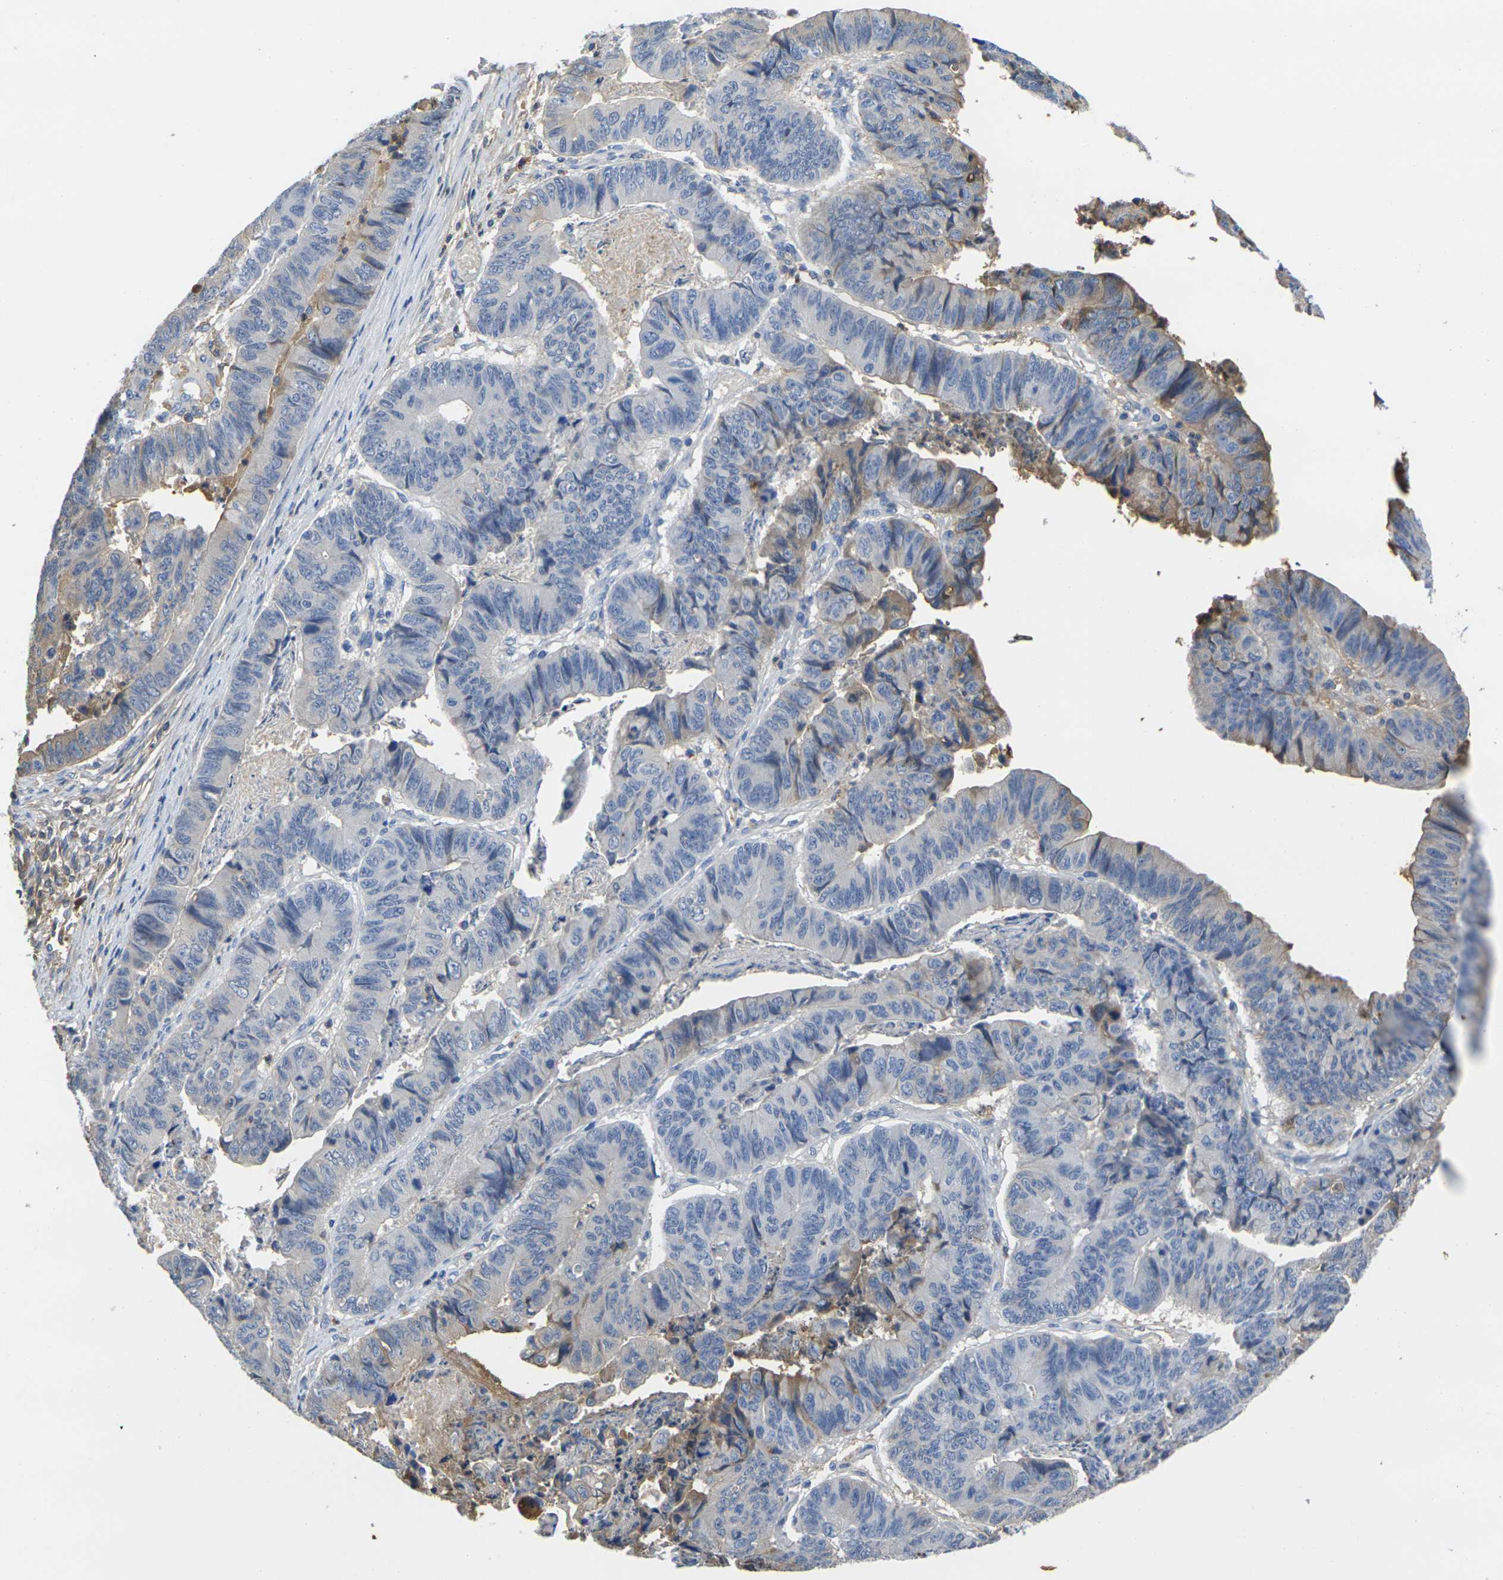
{"staining": {"intensity": "moderate", "quantity": "<25%", "location": "cytoplasmic/membranous"}, "tissue": "stomach cancer", "cell_type": "Tumor cells", "image_type": "cancer", "snomed": [{"axis": "morphology", "description": "Adenocarcinoma, NOS"}, {"axis": "topography", "description": "Stomach, lower"}], "caption": "Adenocarcinoma (stomach) stained with IHC exhibits moderate cytoplasmic/membranous positivity in approximately <25% of tumor cells. (Stains: DAB (3,3'-diaminobenzidine) in brown, nuclei in blue, Microscopy: brightfield microscopy at high magnification).", "gene": "GREM2", "patient": {"sex": "male", "age": 77}}